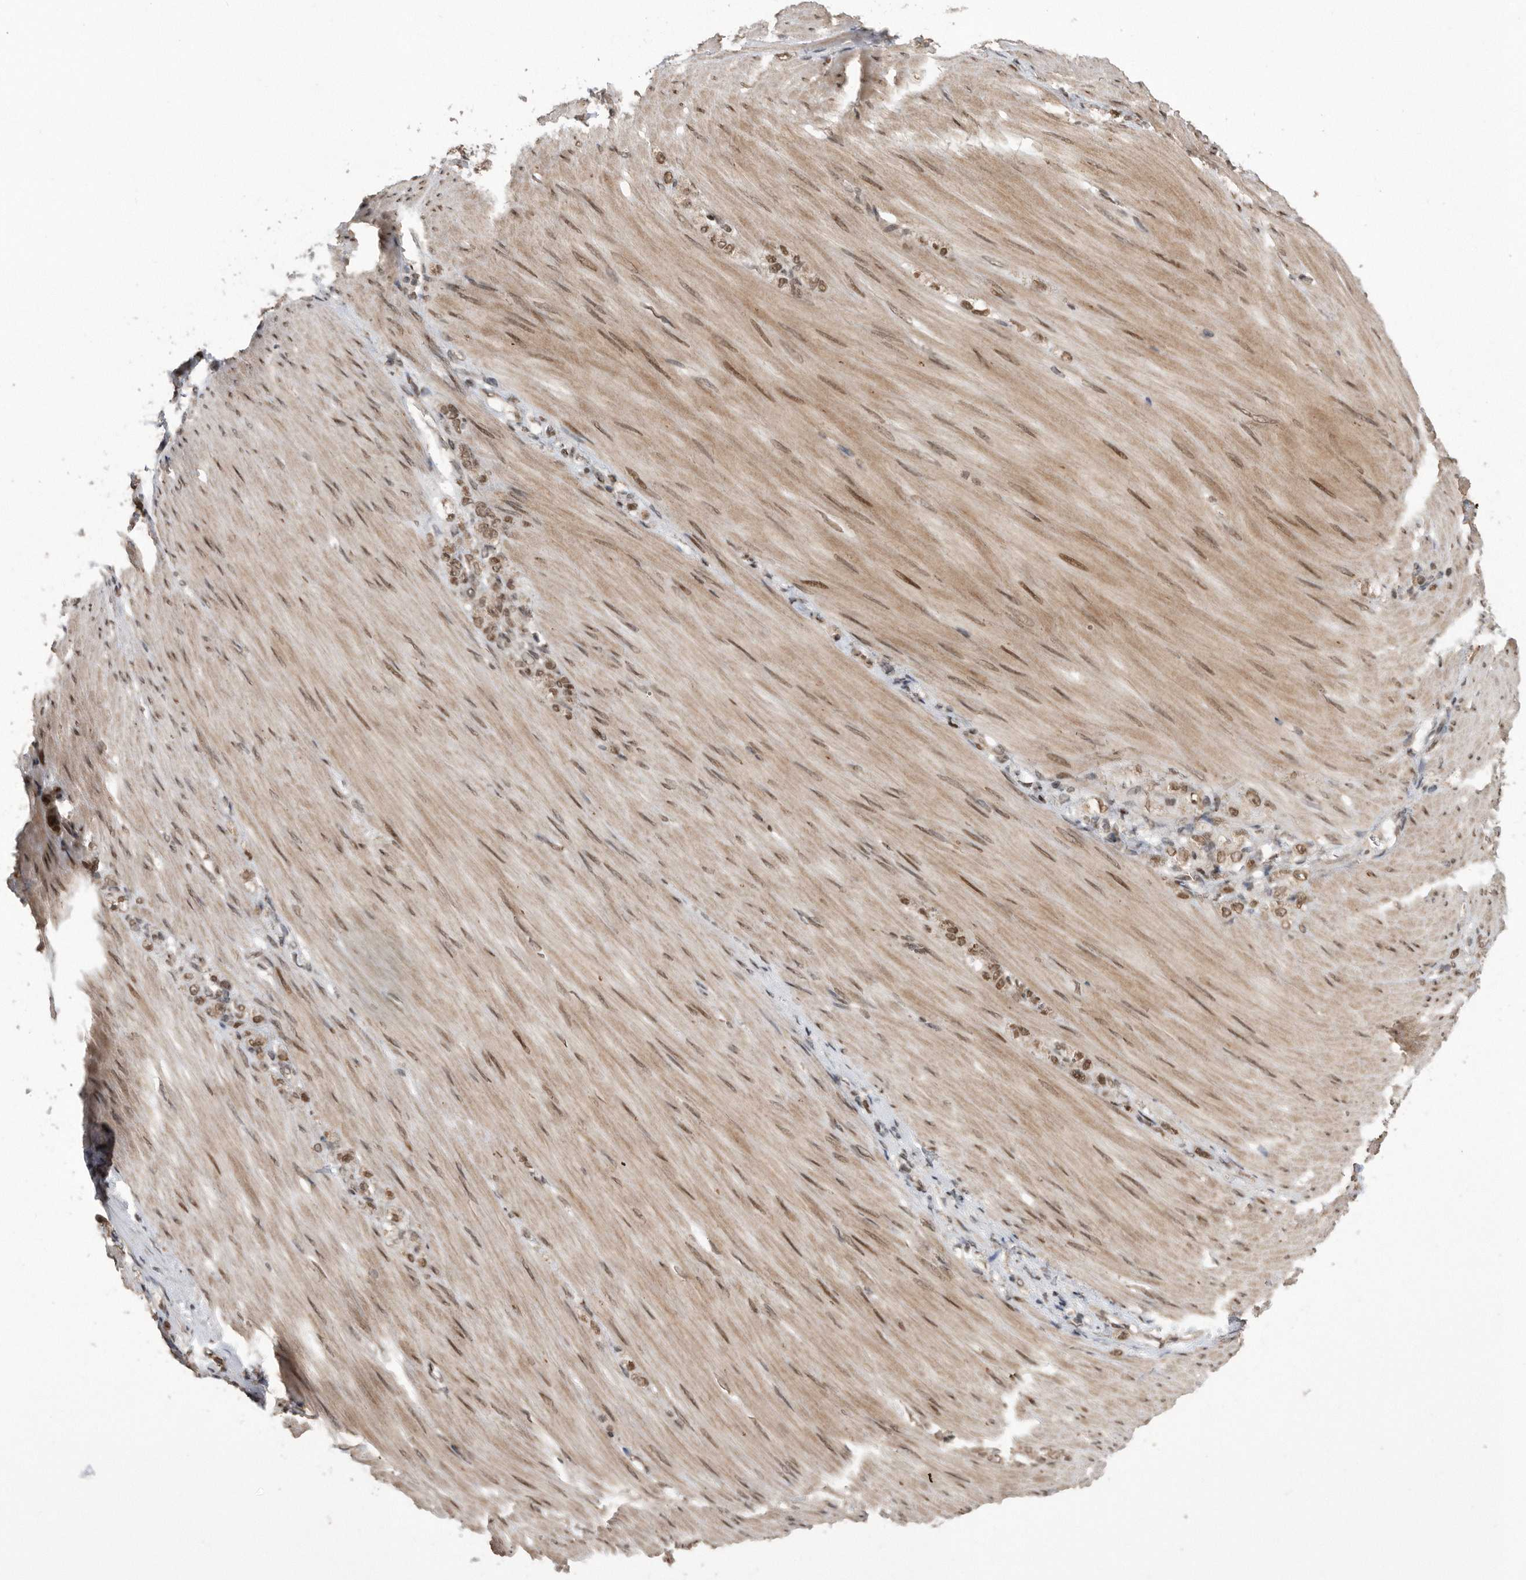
{"staining": {"intensity": "moderate", "quantity": ">75%", "location": "nuclear"}, "tissue": "stomach cancer", "cell_type": "Tumor cells", "image_type": "cancer", "snomed": [{"axis": "morphology", "description": "Normal tissue, NOS"}, {"axis": "morphology", "description": "Adenocarcinoma, NOS"}, {"axis": "topography", "description": "Stomach"}], "caption": "The histopathology image reveals a brown stain indicating the presence of a protein in the nuclear of tumor cells in adenocarcinoma (stomach). (DAB IHC, brown staining for protein, blue staining for nuclei).", "gene": "TDRD3", "patient": {"sex": "male", "age": 82}}